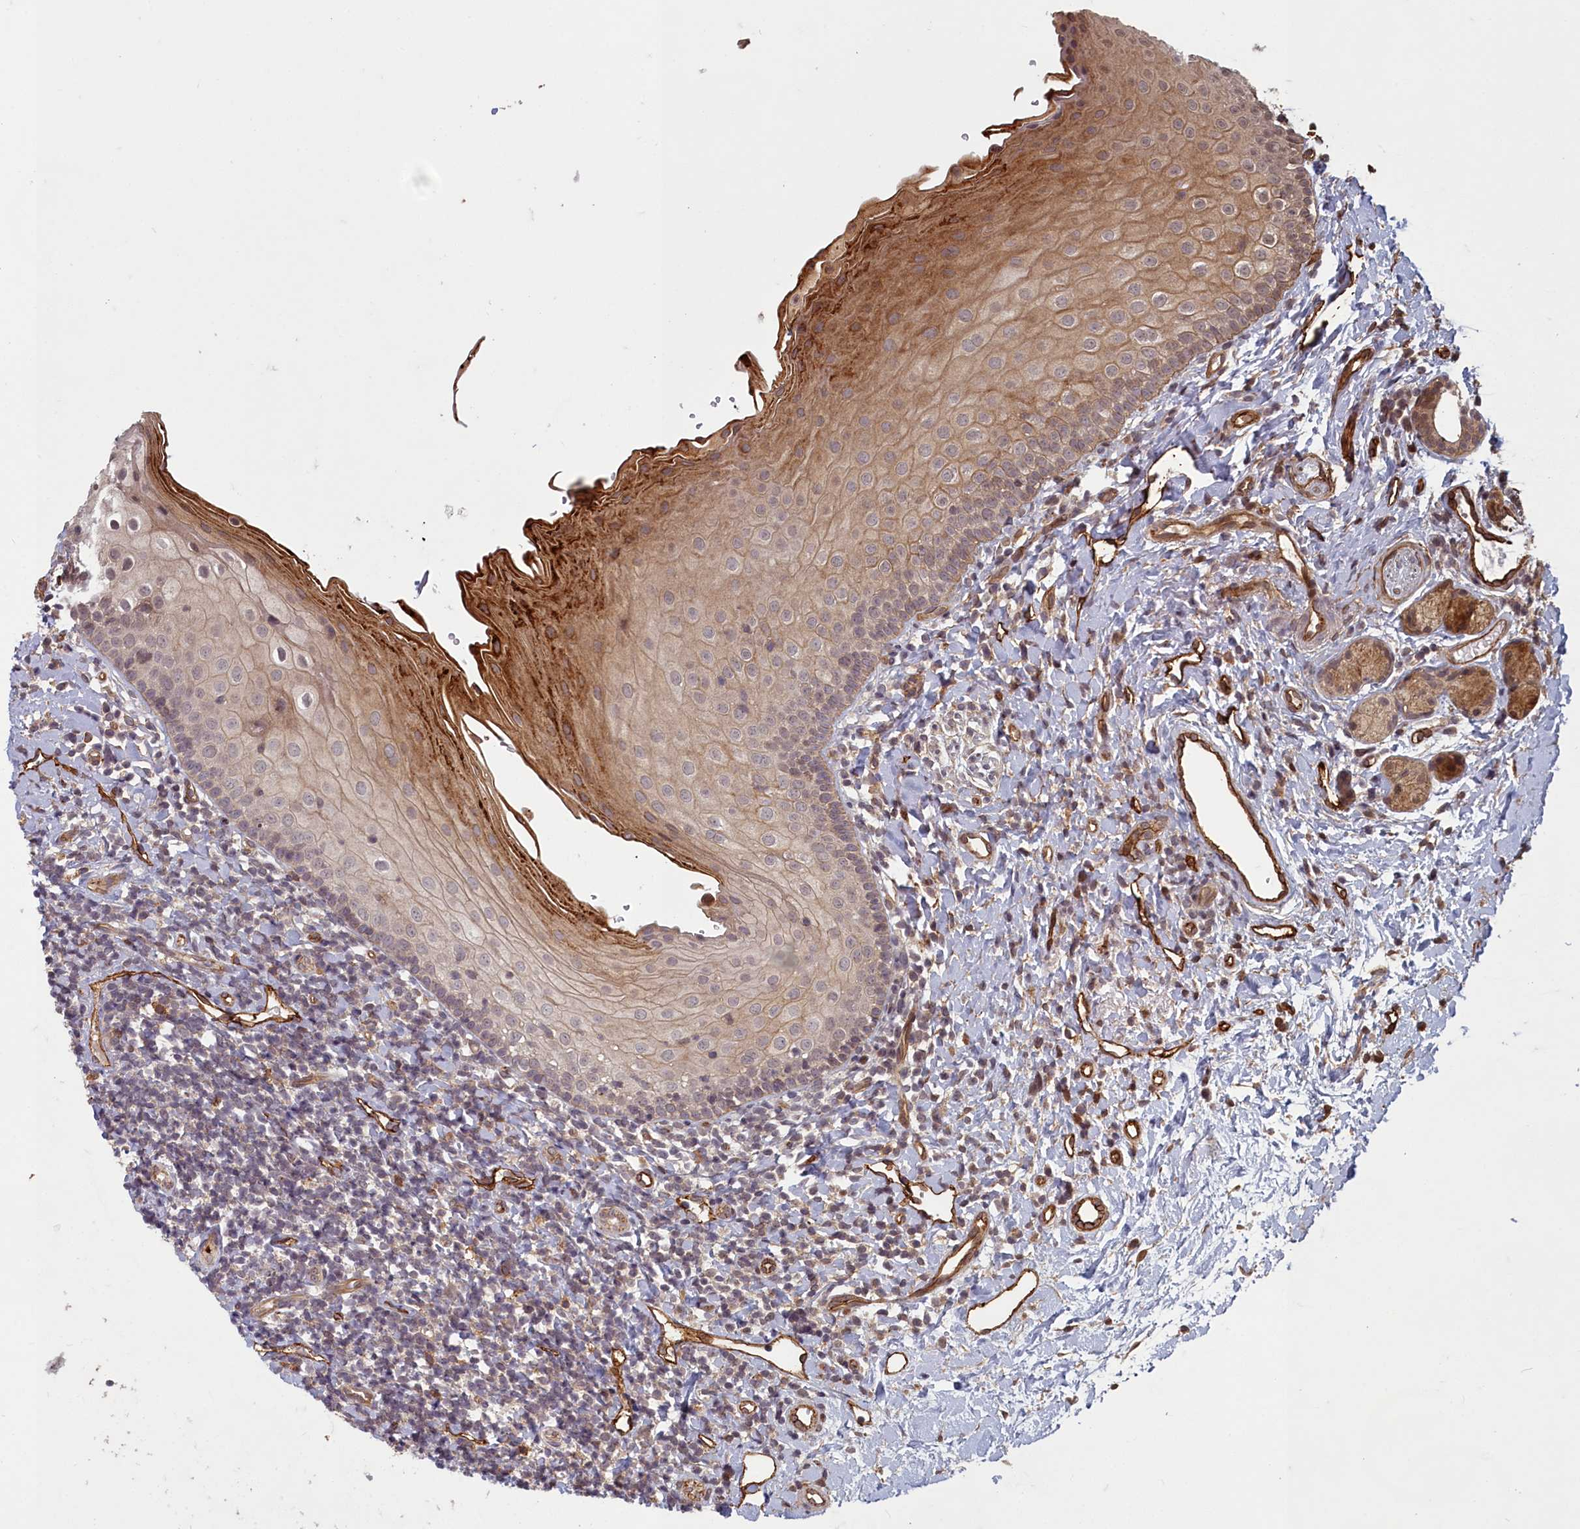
{"staining": {"intensity": "moderate", "quantity": ">75%", "location": "cytoplasmic/membranous"}, "tissue": "oral mucosa", "cell_type": "Squamous epithelial cells", "image_type": "normal", "snomed": [{"axis": "morphology", "description": "Normal tissue, NOS"}, {"axis": "topography", "description": "Oral tissue"}], "caption": "Immunohistochemistry of unremarkable human oral mucosa reveals medium levels of moderate cytoplasmic/membranous positivity in about >75% of squamous epithelial cells. The staining was performed using DAB, with brown indicating positive protein expression. Nuclei are stained blue with hematoxylin.", "gene": "TSPYL4", "patient": {"sex": "male", "age": 46}}